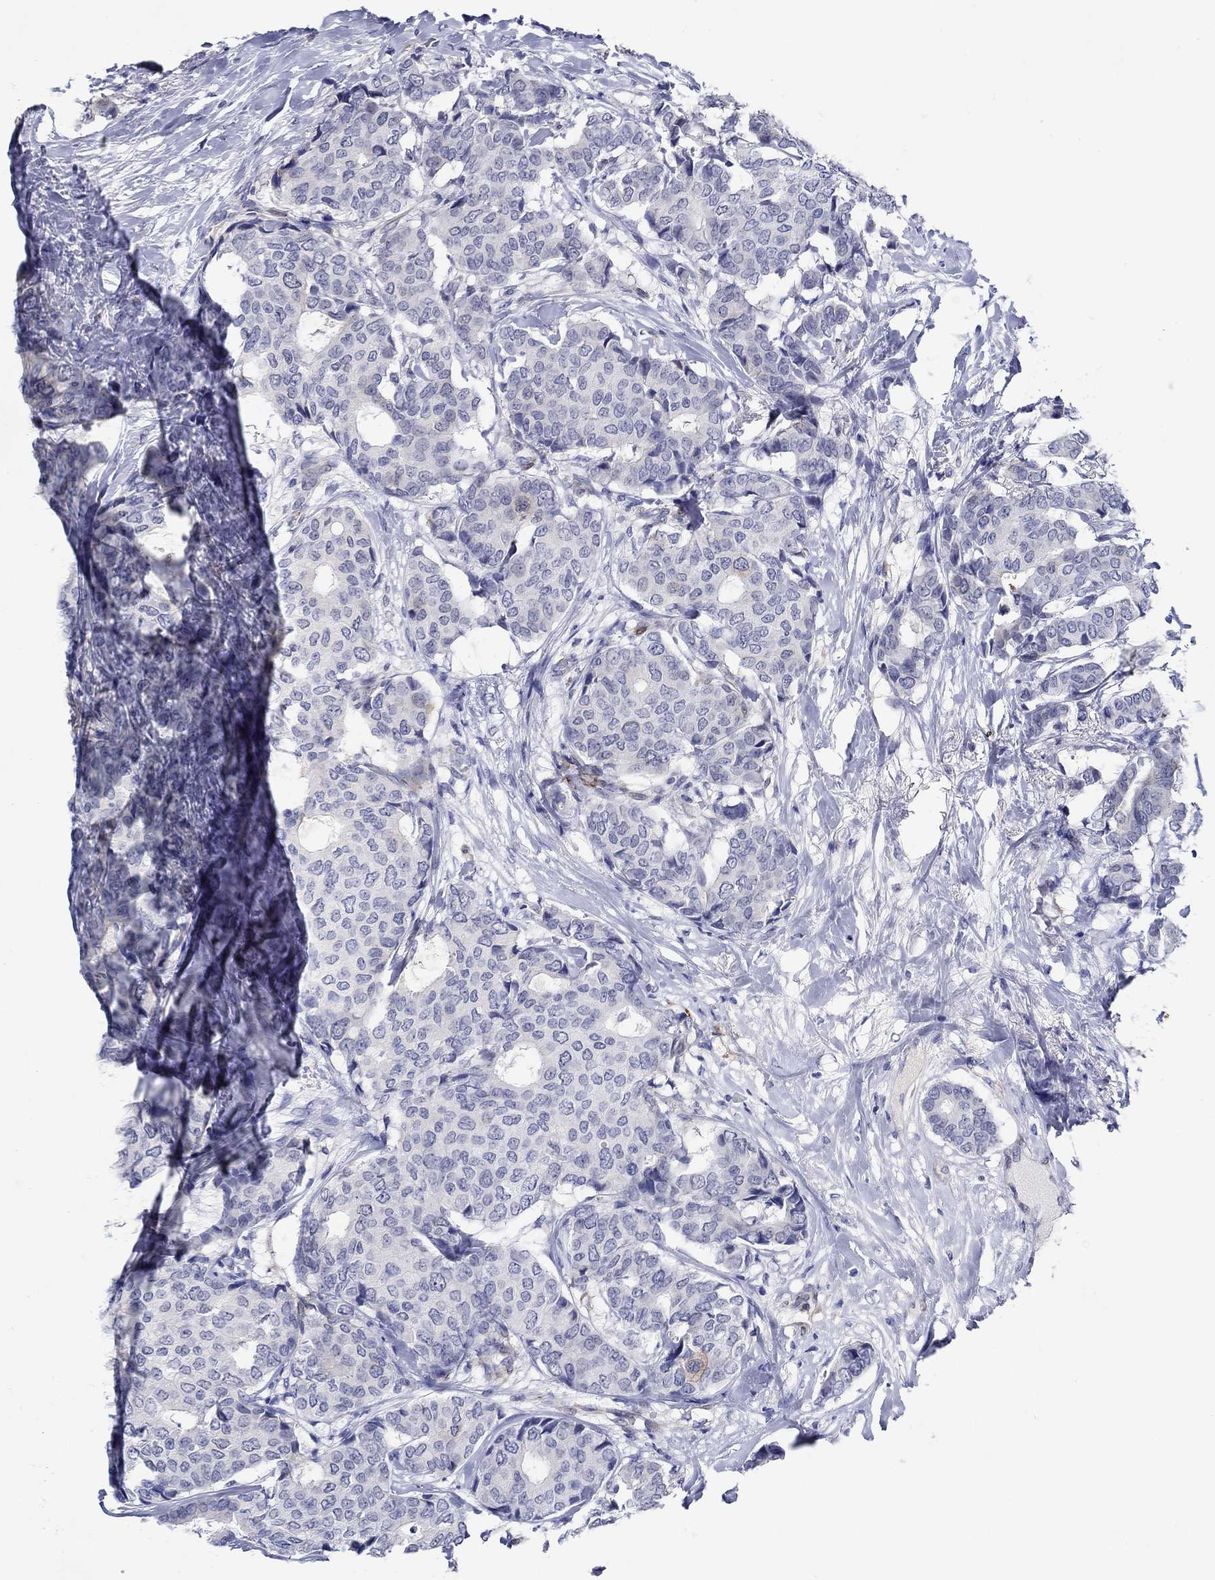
{"staining": {"intensity": "negative", "quantity": "none", "location": "none"}, "tissue": "breast cancer", "cell_type": "Tumor cells", "image_type": "cancer", "snomed": [{"axis": "morphology", "description": "Duct carcinoma"}, {"axis": "topography", "description": "Breast"}], "caption": "DAB immunohistochemical staining of breast infiltrating ductal carcinoma exhibits no significant expression in tumor cells.", "gene": "MC2R", "patient": {"sex": "female", "age": 75}}